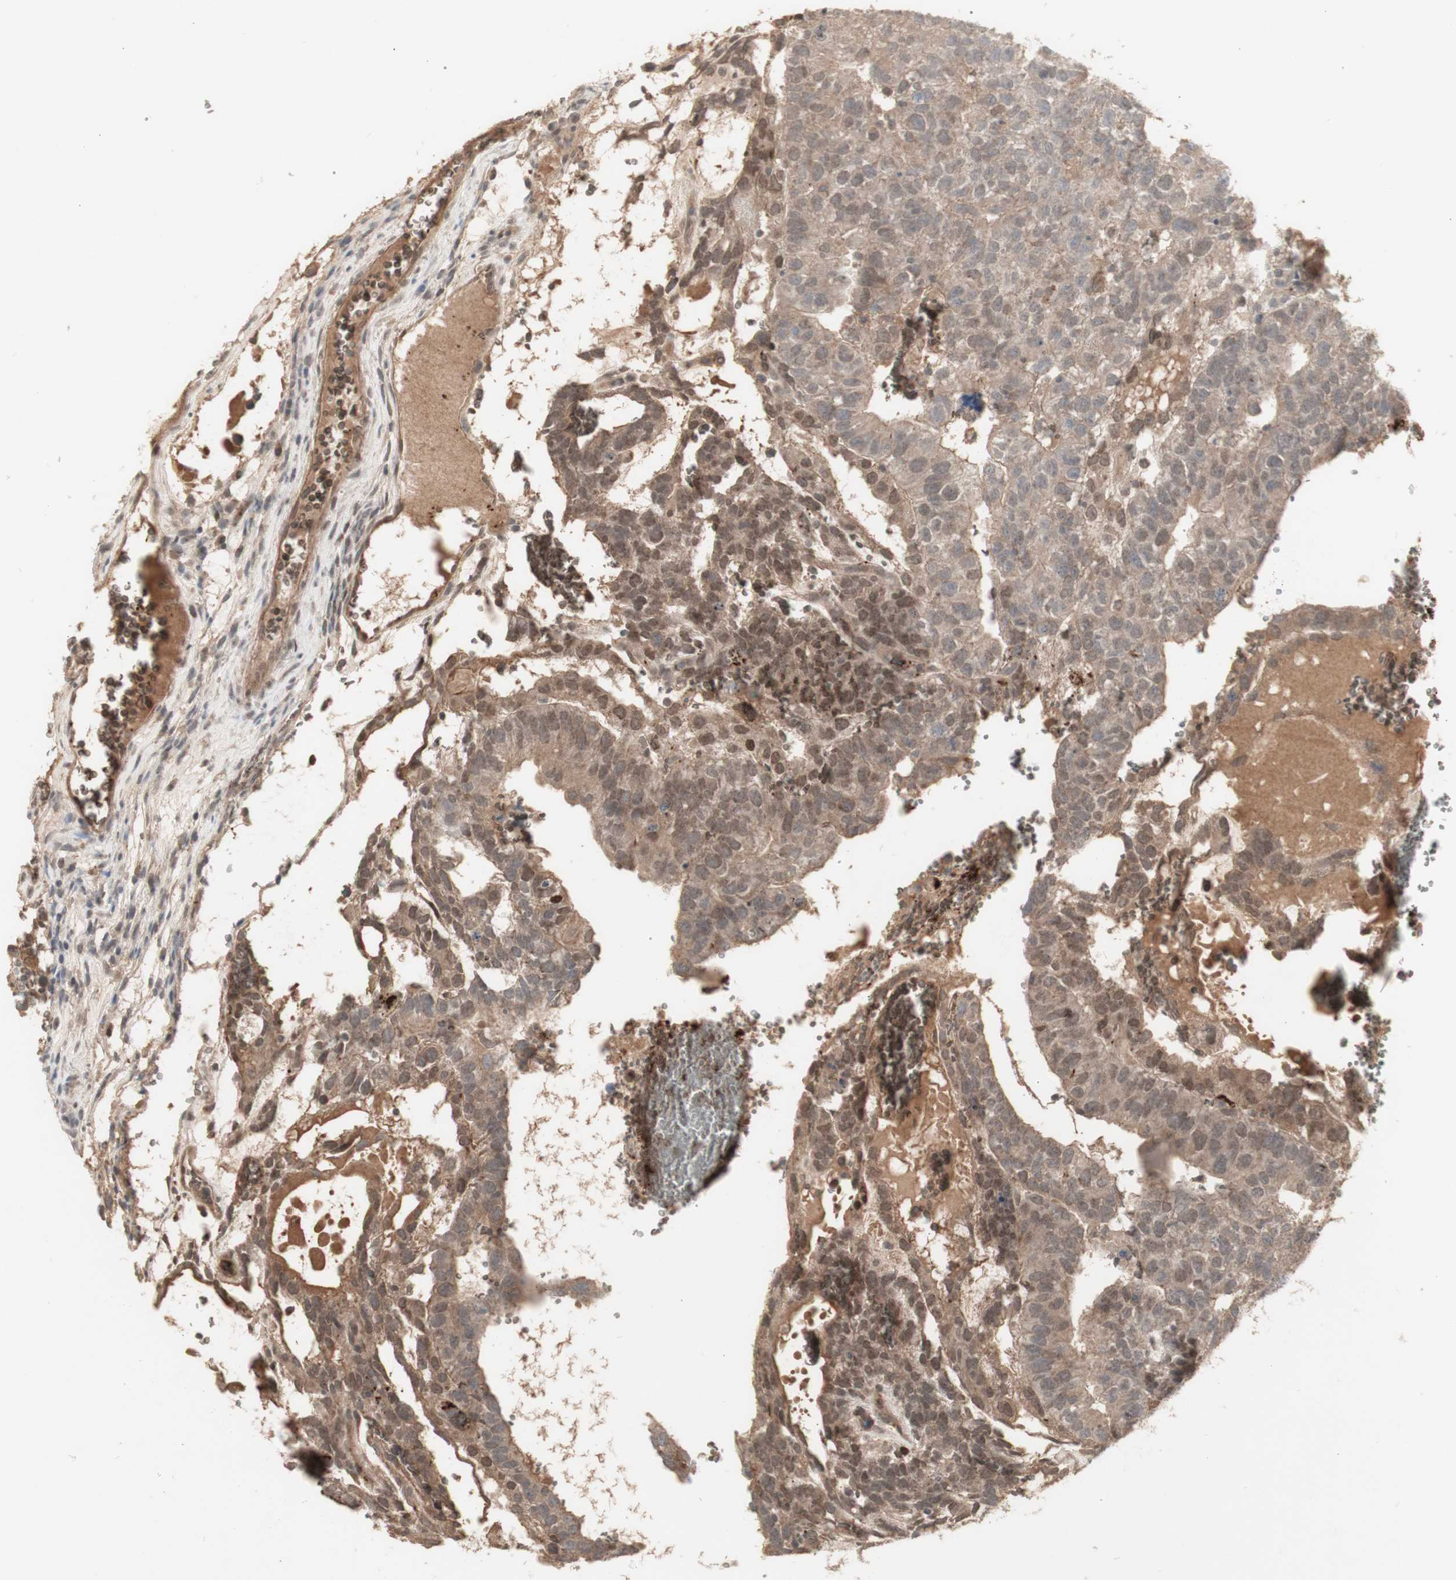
{"staining": {"intensity": "moderate", "quantity": ">75%", "location": "cytoplasmic/membranous,nuclear"}, "tissue": "testis cancer", "cell_type": "Tumor cells", "image_type": "cancer", "snomed": [{"axis": "morphology", "description": "Seminoma, NOS"}, {"axis": "morphology", "description": "Carcinoma, Embryonal, NOS"}, {"axis": "topography", "description": "Testis"}], "caption": "Human testis embryonal carcinoma stained with a protein marker reveals moderate staining in tumor cells.", "gene": "ALOX12", "patient": {"sex": "male", "age": 52}}